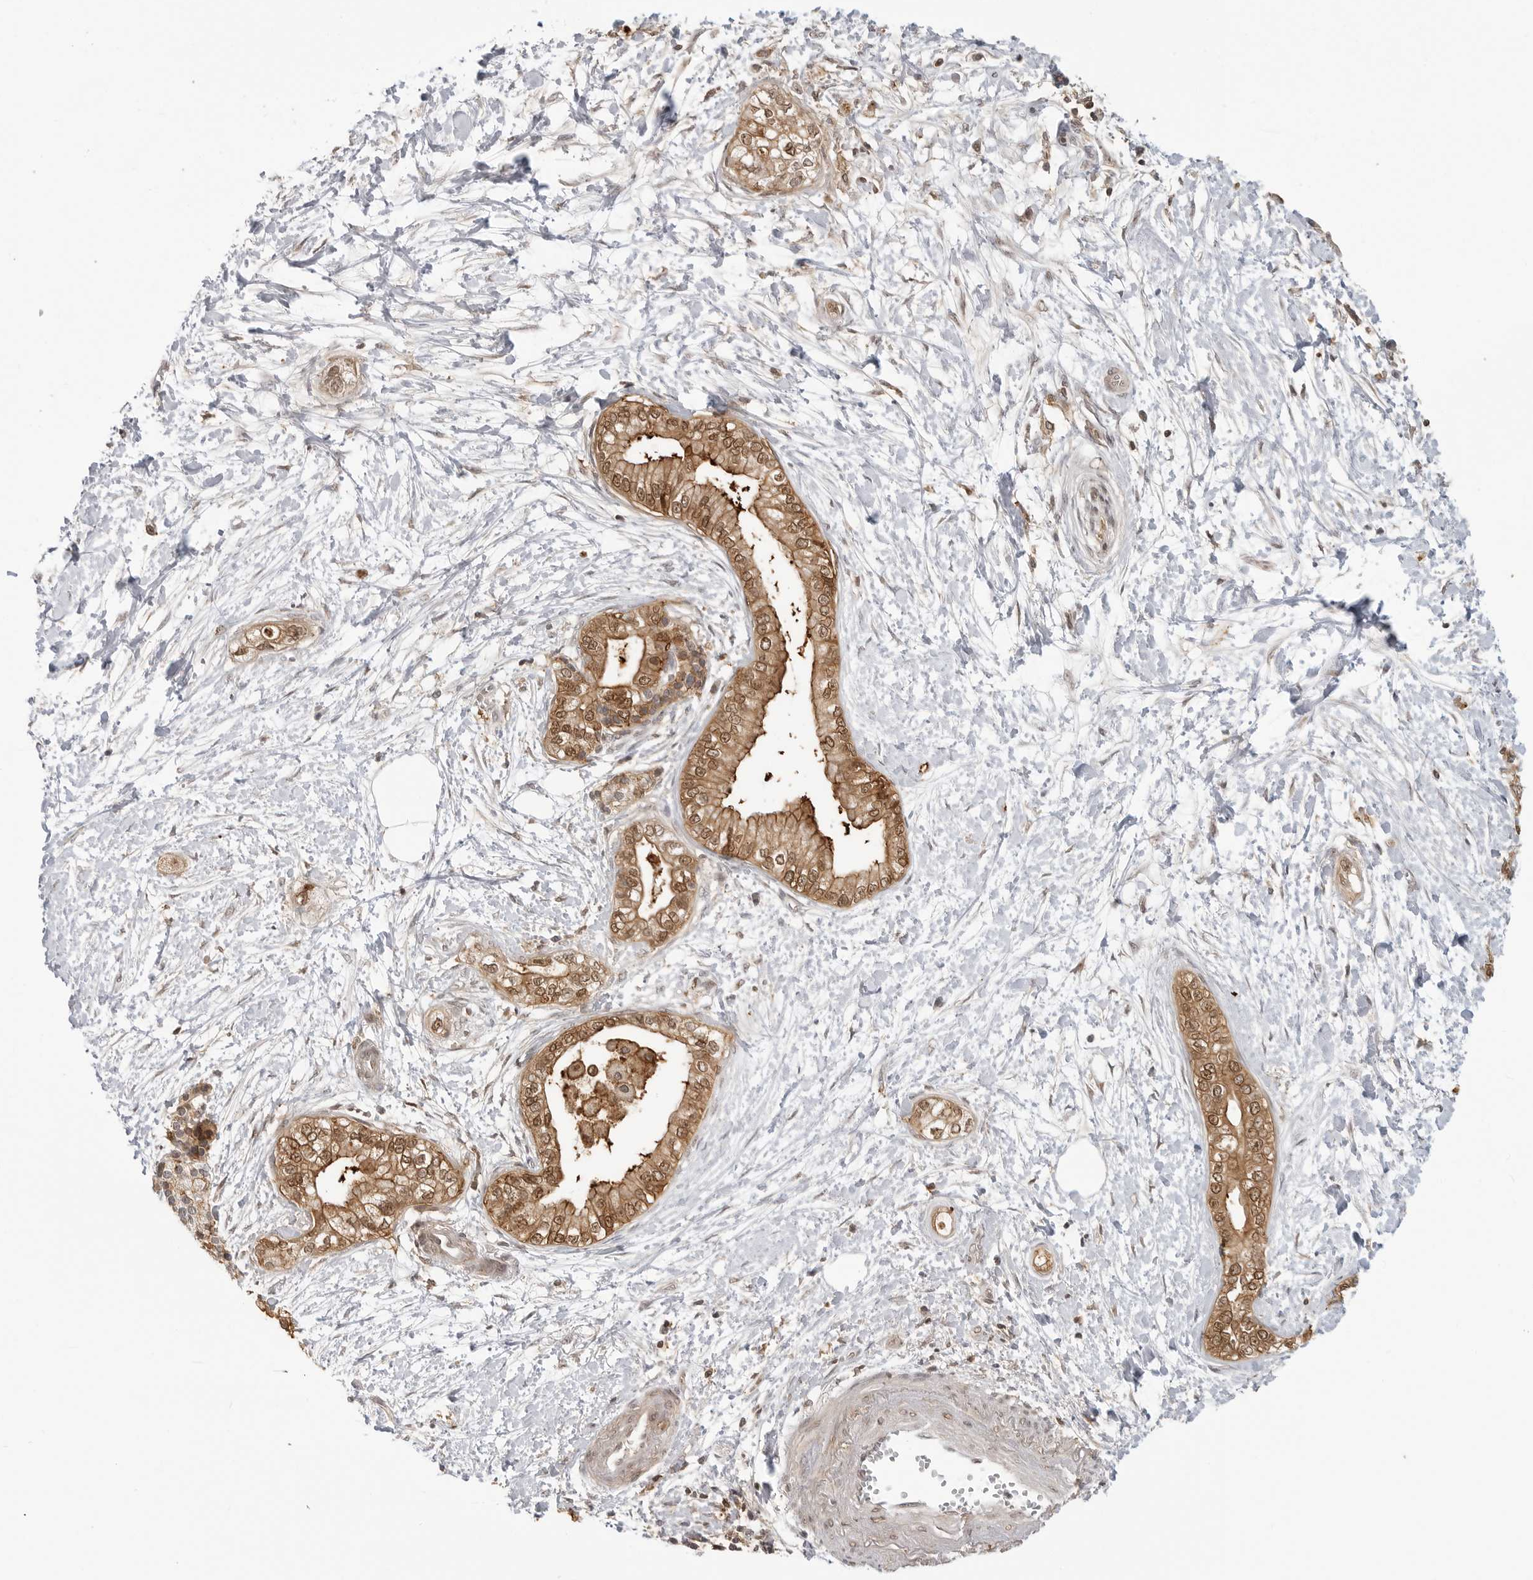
{"staining": {"intensity": "moderate", "quantity": ">75%", "location": "cytoplasmic/membranous,nuclear"}, "tissue": "pancreatic cancer", "cell_type": "Tumor cells", "image_type": "cancer", "snomed": [{"axis": "morphology", "description": "Adenocarcinoma, NOS"}, {"axis": "topography", "description": "Pancreas"}], "caption": "Adenocarcinoma (pancreatic) stained for a protein demonstrates moderate cytoplasmic/membranous and nuclear positivity in tumor cells. Using DAB (3,3'-diaminobenzidine) (brown) and hematoxylin (blue) stains, captured at high magnification using brightfield microscopy.", "gene": "ANXA11", "patient": {"sex": "male", "age": 68}}